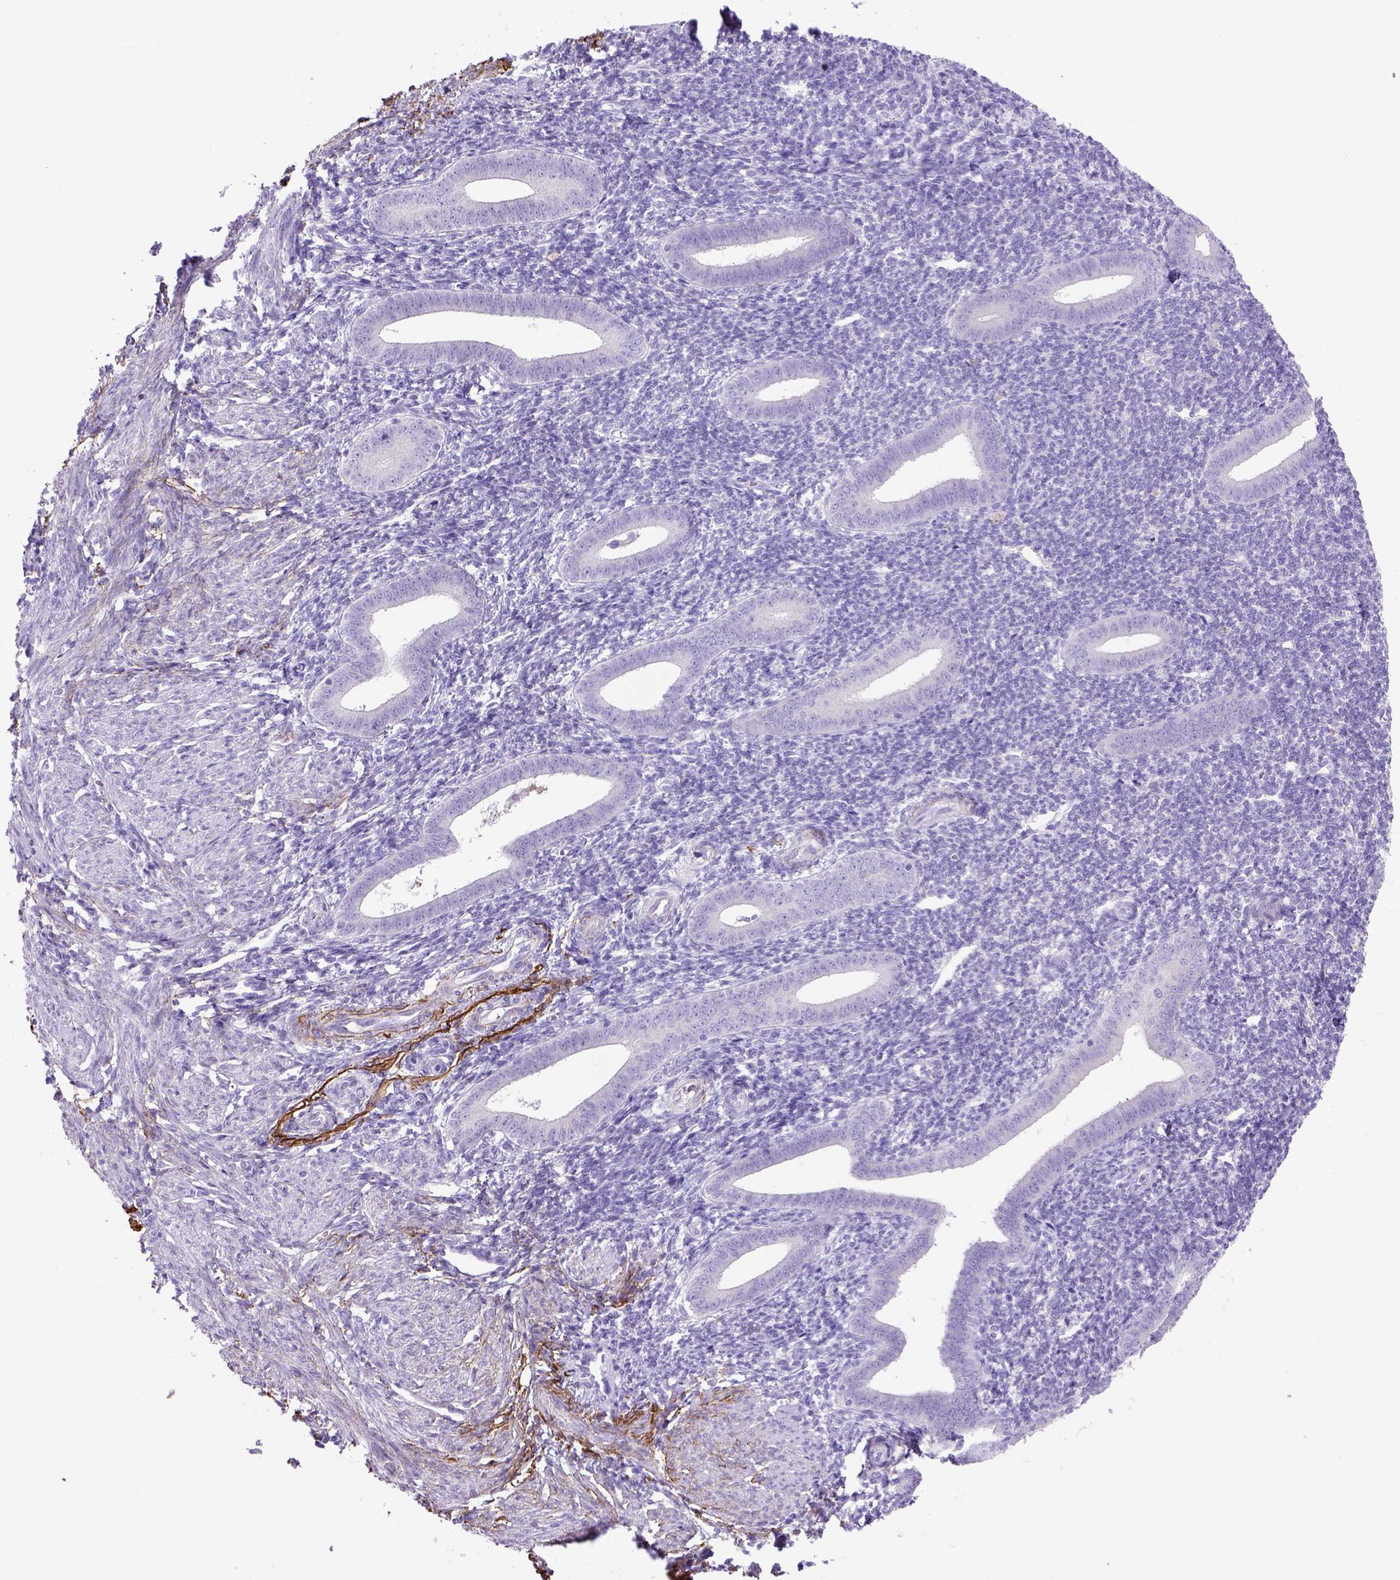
{"staining": {"intensity": "negative", "quantity": "none", "location": "none"}, "tissue": "endometrium", "cell_type": "Cells in endometrial stroma", "image_type": "normal", "snomed": [{"axis": "morphology", "description": "Normal tissue, NOS"}, {"axis": "topography", "description": "Endometrium"}], "caption": "Immunohistochemistry (IHC) of benign endometrium exhibits no staining in cells in endometrial stroma. (Brightfield microscopy of DAB (3,3'-diaminobenzidine) immunohistochemistry (IHC) at high magnification).", "gene": "SIRPD", "patient": {"sex": "female", "age": 25}}